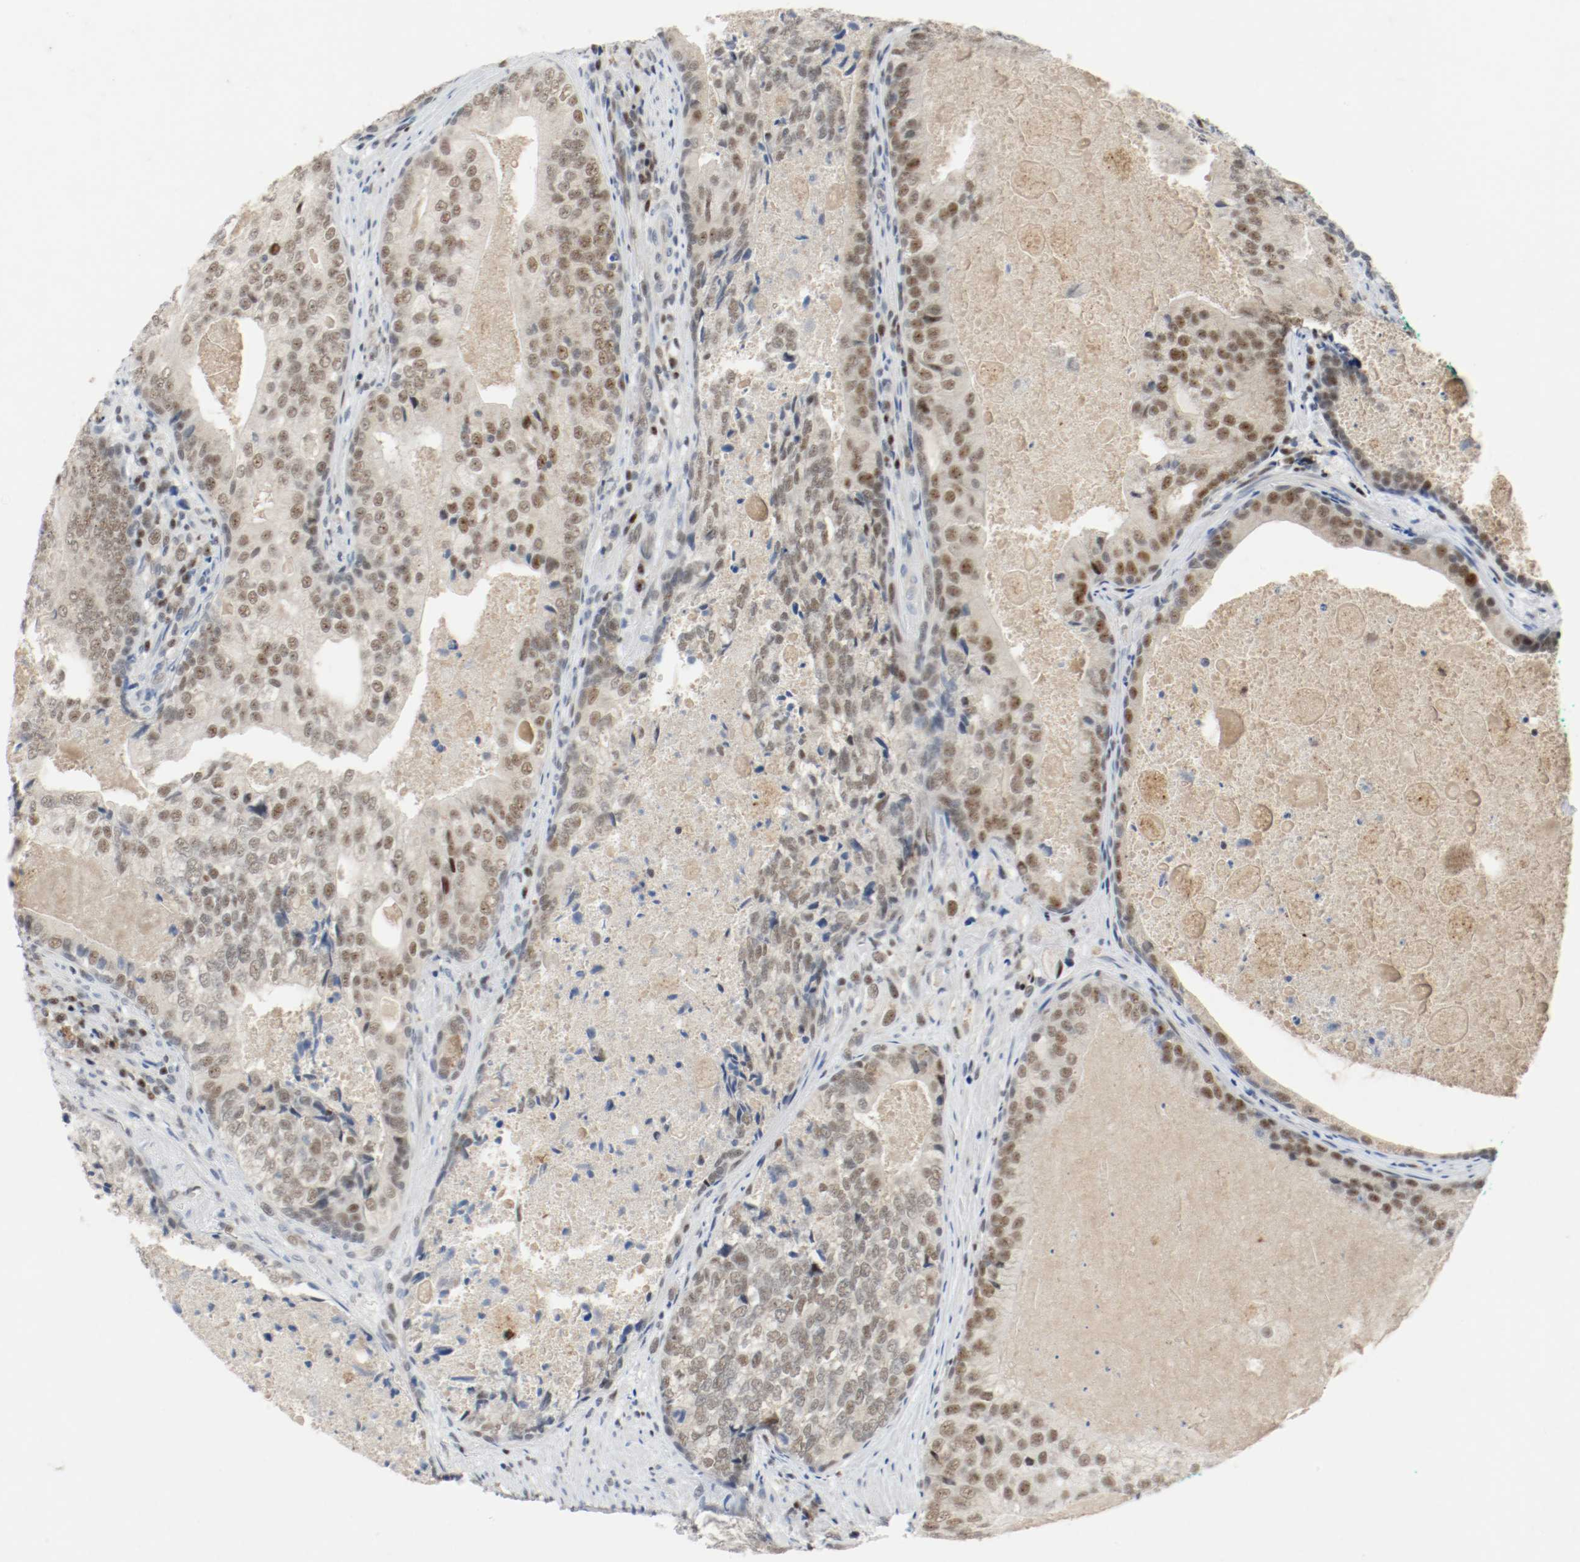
{"staining": {"intensity": "moderate", "quantity": "25%-75%", "location": "cytoplasmic/membranous,nuclear"}, "tissue": "prostate cancer", "cell_type": "Tumor cells", "image_type": "cancer", "snomed": [{"axis": "morphology", "description": "Adenocarcinoma, High grade"}, {"axis": "topography", "description": "Prostate"}], "caption": "Protein staining exhibits moderate cytoplasmic/membranous and nuclear staining in approximately 25%-75% of tumor cells in prostate cancer.", "gene": "ASH1L", "patient": {"sex": "male", "age": 66}}